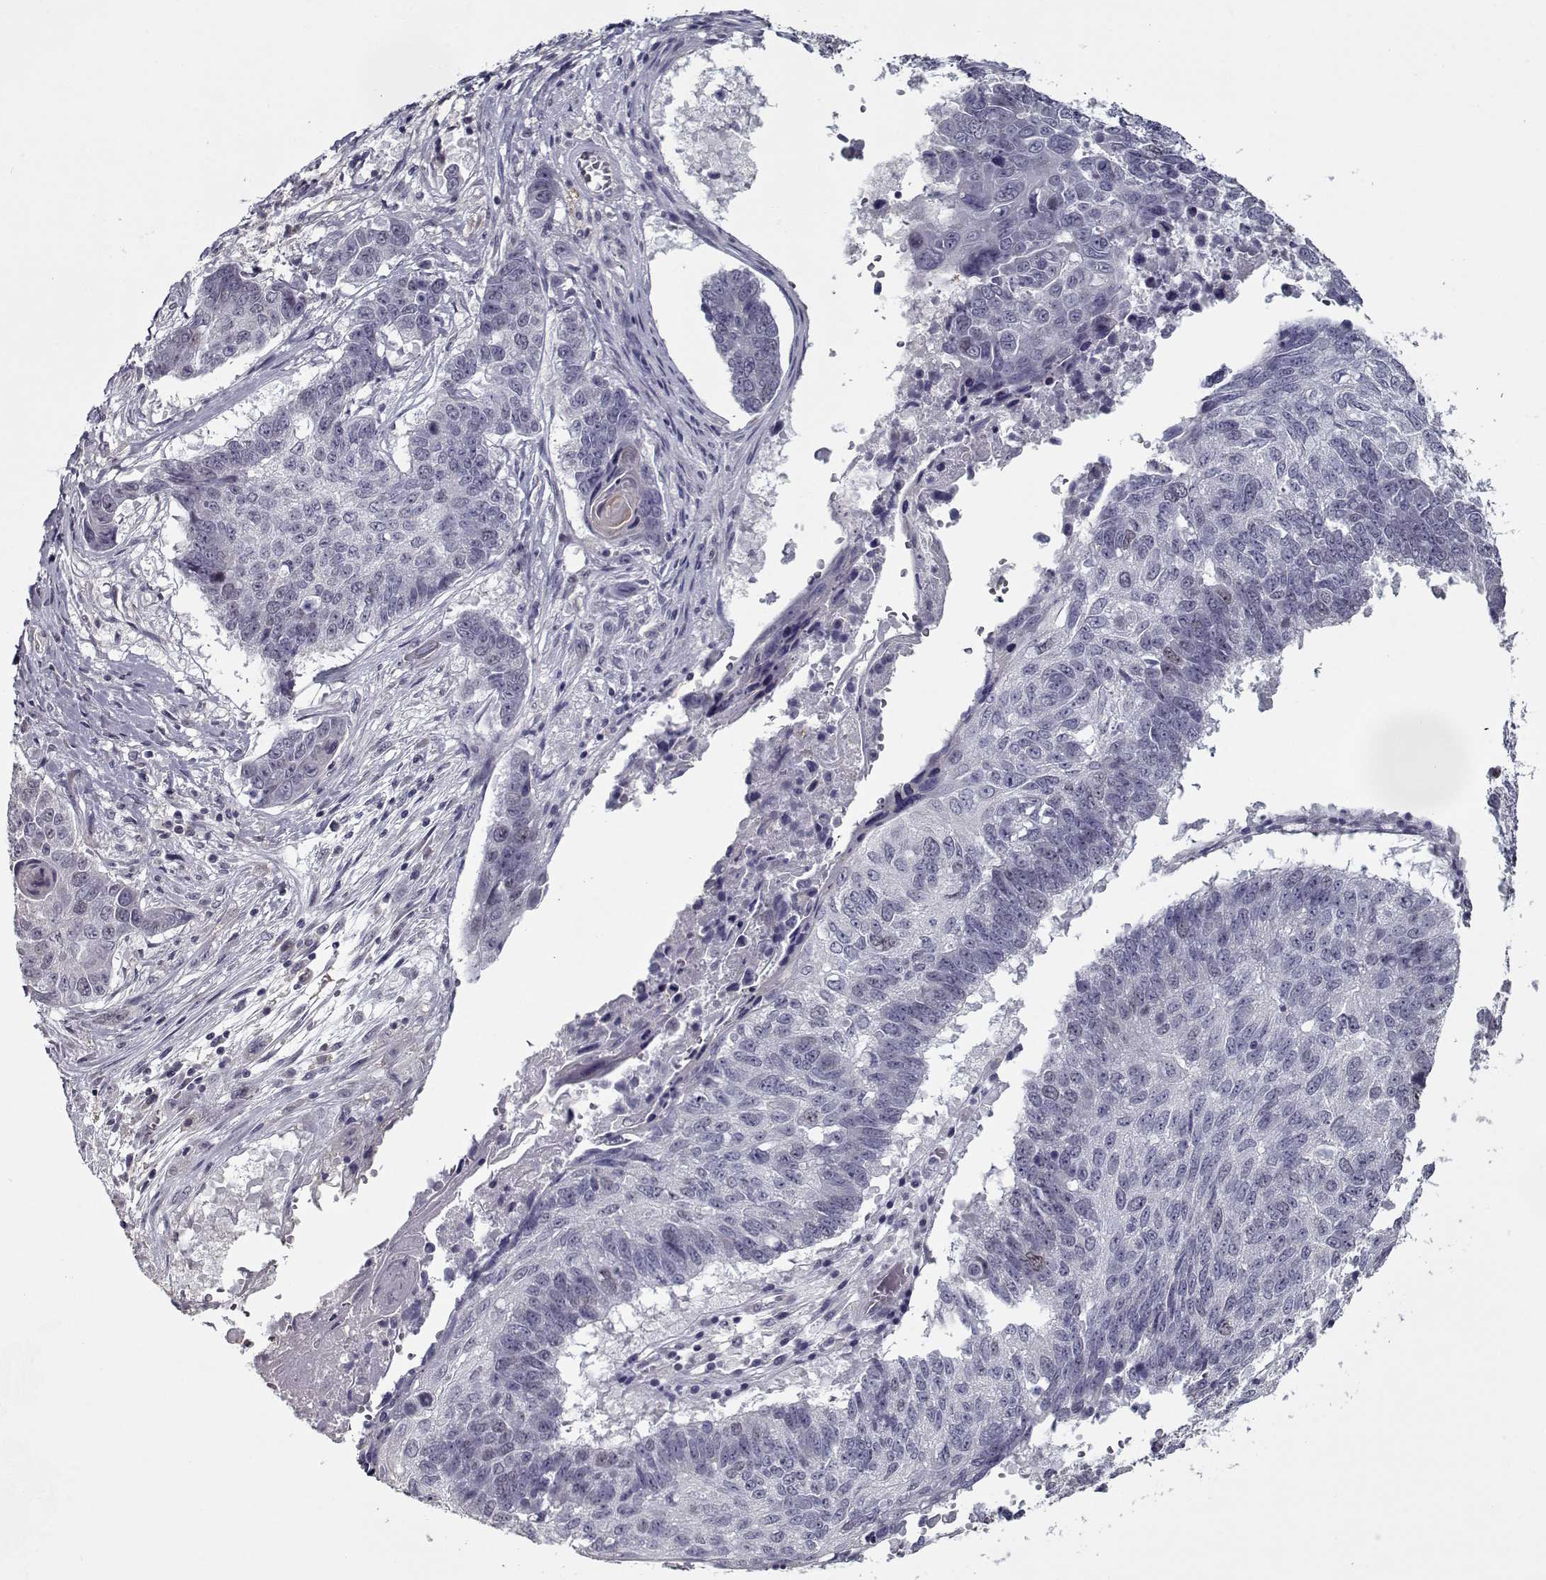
{"staining": {"intensity": "negative", "quantity": "none", "location": "none"}, "tissue": "lung cancer", "cell_type": "Tumor cells", "image_type": "cancer", "snomed": [{"axis": "morphology", "description": "Squamous cell carcinoma, NOS"}, {"axis": "topography", "description": "Lung"}], "caption": "A high-resolution image shows immunohistochemistry staining of squamous cell carcinoma (lung), which reveals no significant staining in tumor cells.", "gene": "SEC16B", "patient": {"sex": "male", "age": 73}}